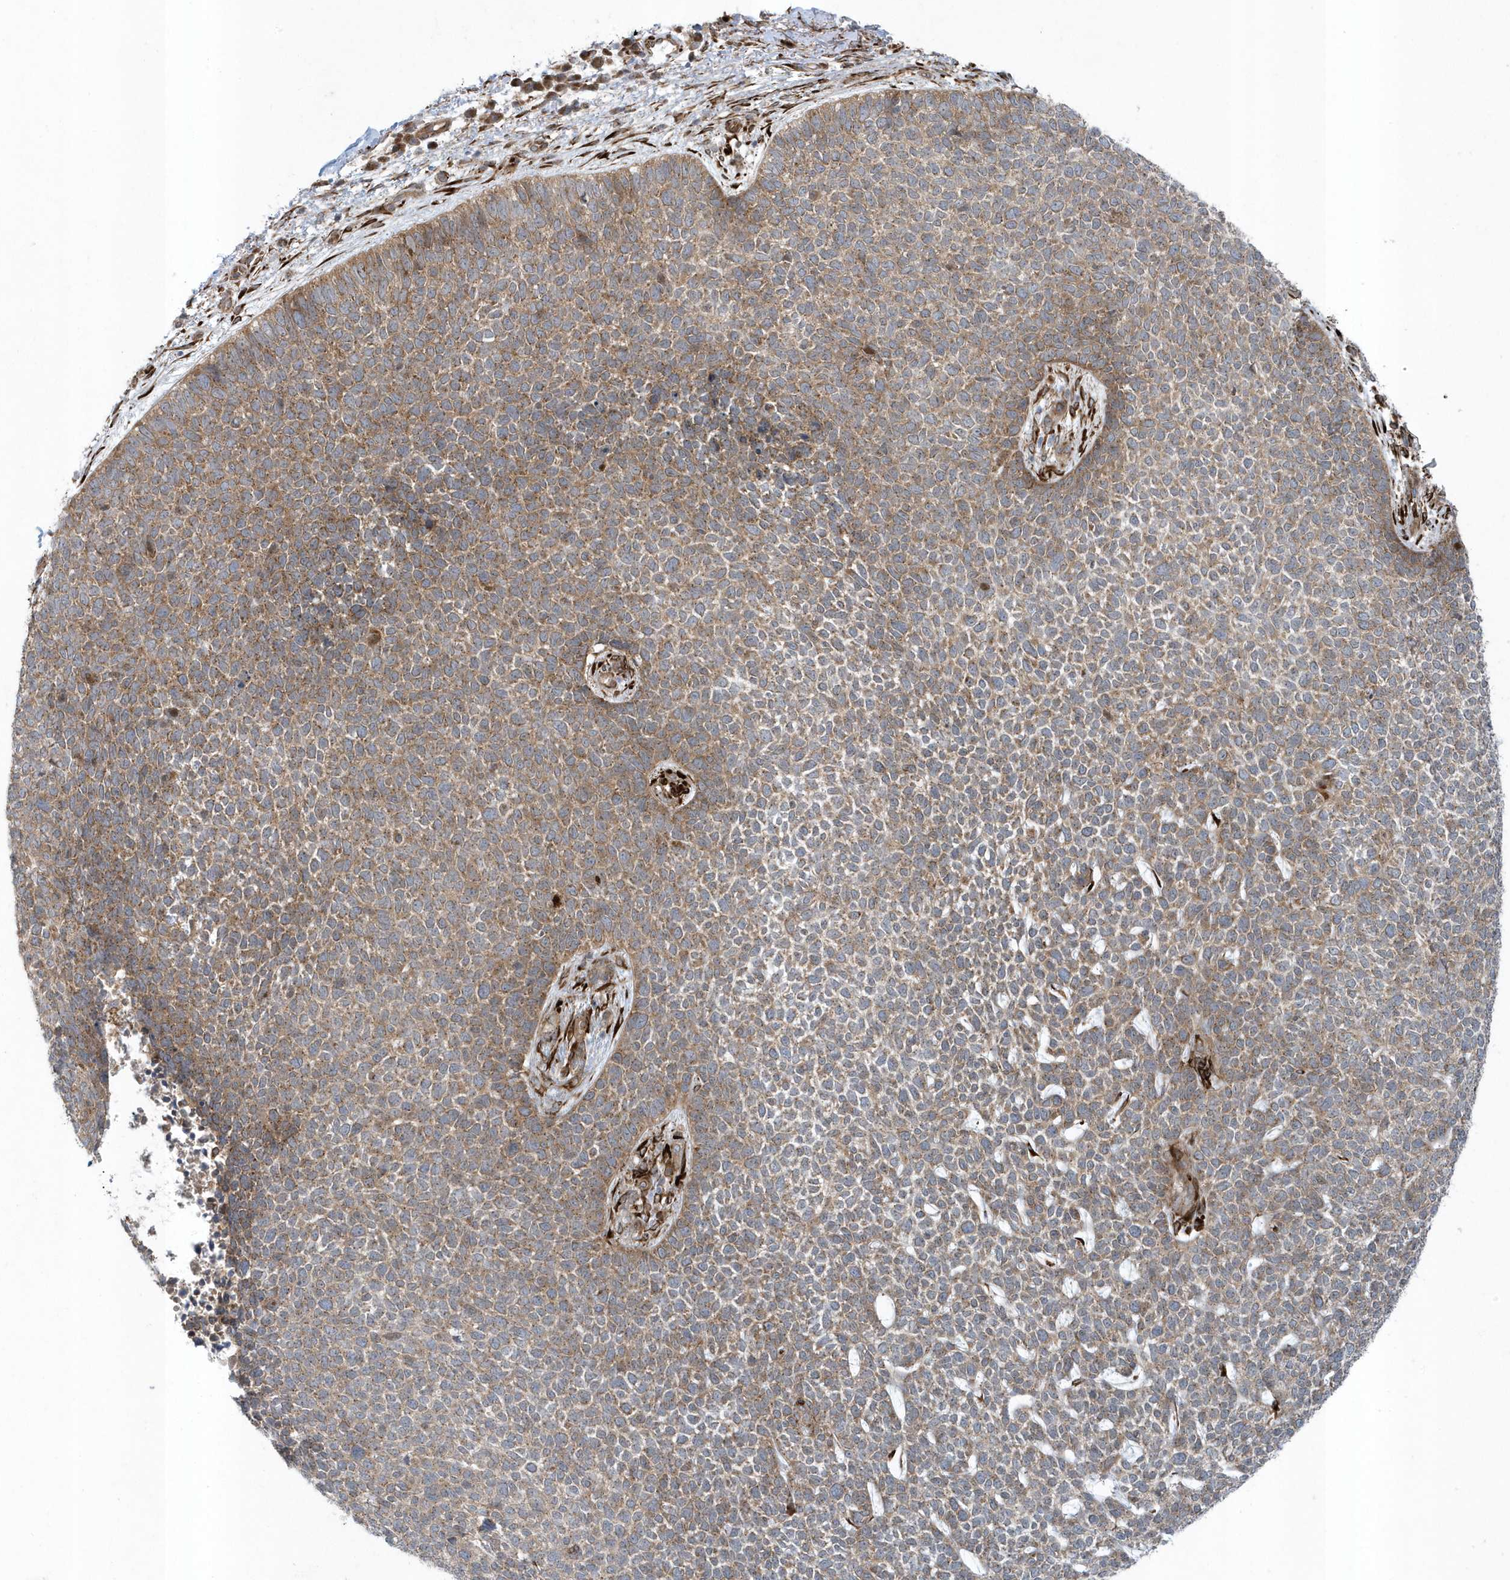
{"staining": {"intensity": "moderate", "quantity": ">75%", "location": "cytoplasmic/membranous"}, "tissue": "skin cancer", "cell_type": "Tumor cells", "image_type": "cancer", "snomed": [{"axis": "morphology", "description": "Basal cell carcinoma"}, {"axis": "topography", "description": "Skin"}], "caption": "Tumor cells show medium levels of moderate cytoplasmic/membranous expression in approximately >75% of cells in human skin basal cell carcinoma. (DAB (3,3'-diaminobenzidine) = brown stain, brightfield microscopy at high magnification).", "gene": "FAM98A", "patient": {"sex": "female", "age": 84}}